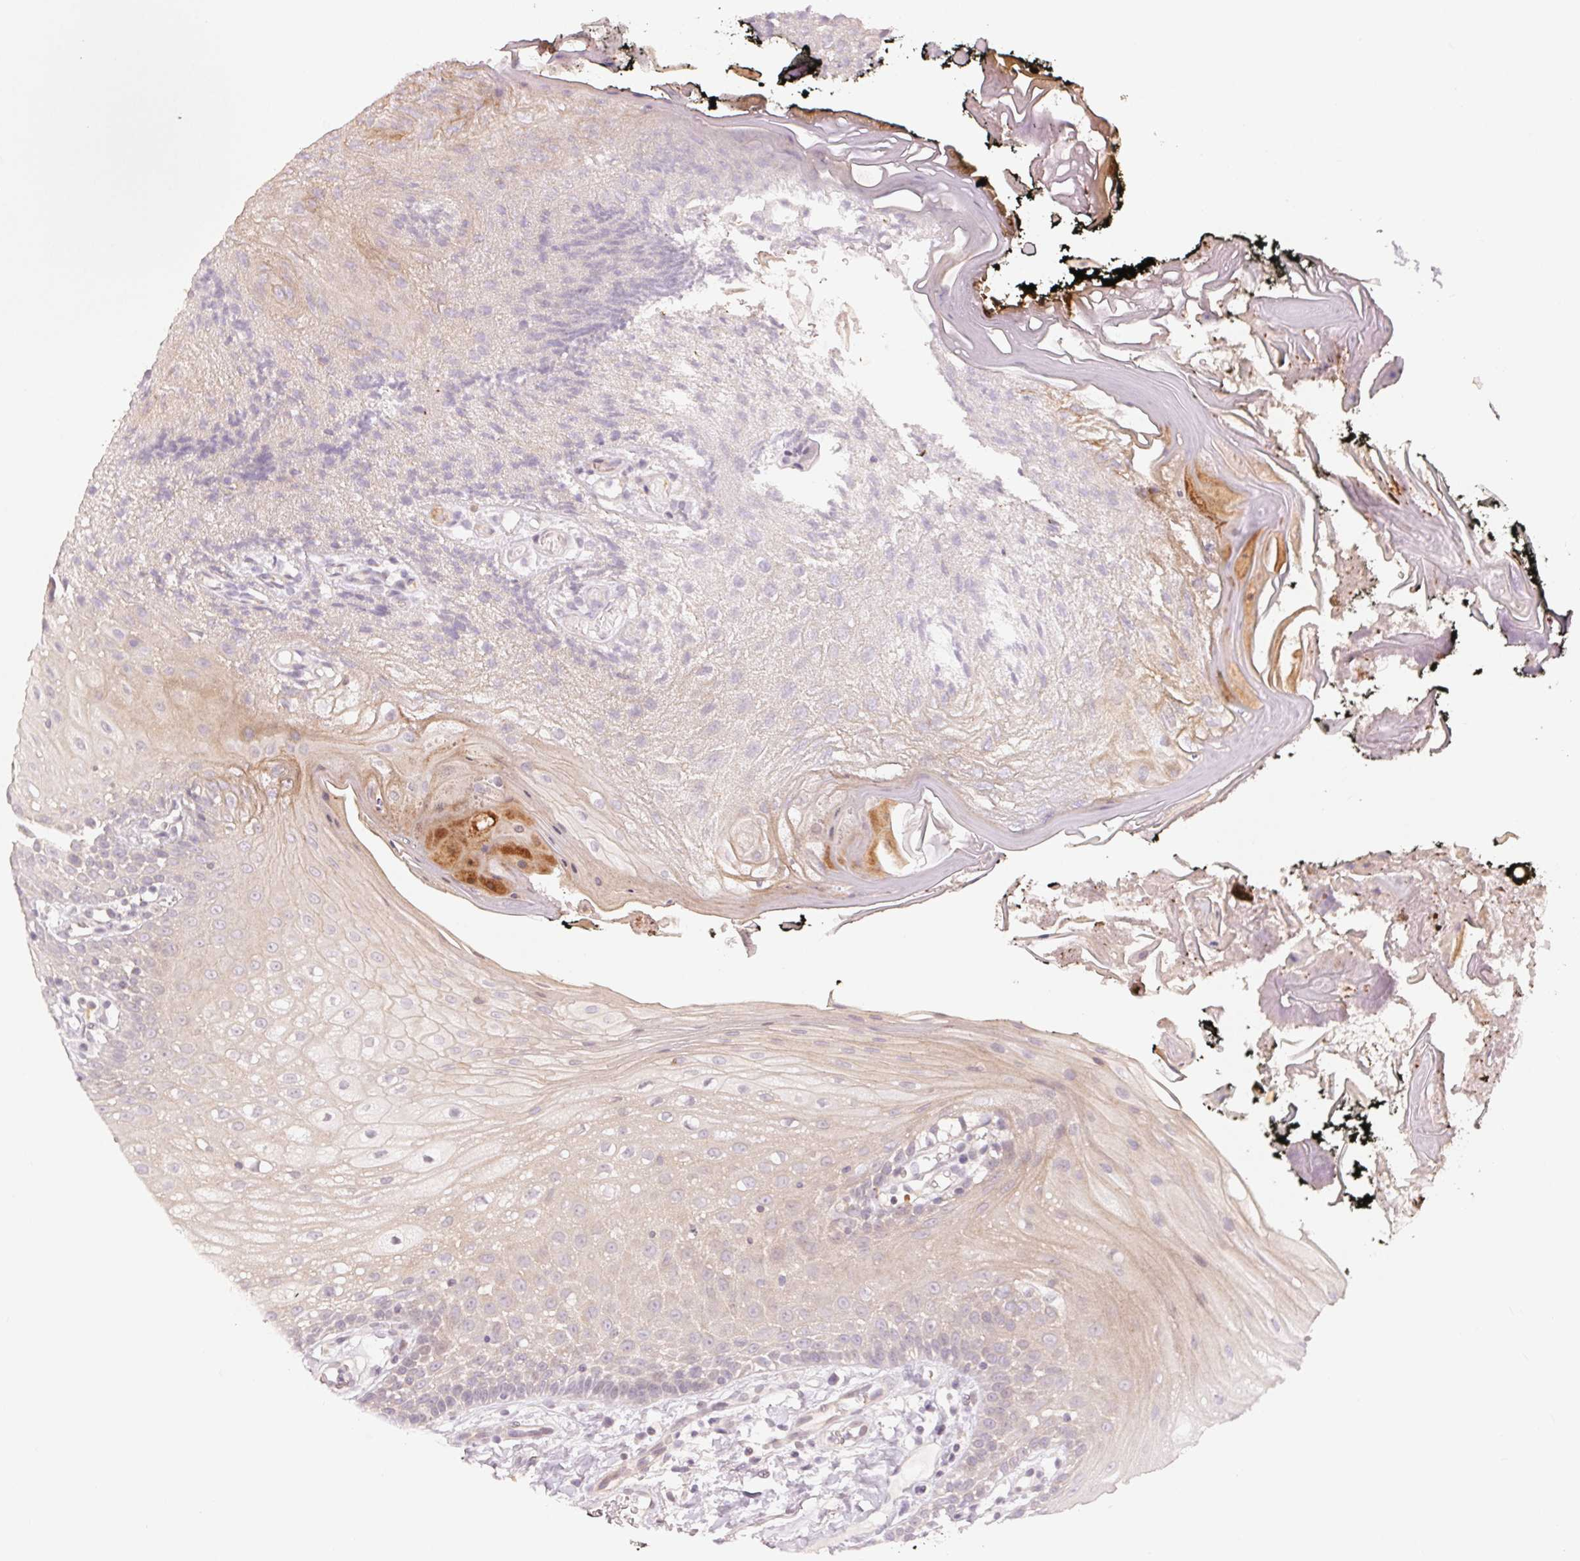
{"staining": {"intensity": "moderate", "quantity": "<25%", "location": "cytoplasmic/membranous"}, "tissue": "oral mucosa", "cell_type": "Squamous epithelial cells", "image_type": "normal", "snomed": [{"axis": "morphology", "description": "Normal tissue, NOS"}, {"axis": "morphology", "description": "Squamous cell carcinoma, NOS"}, {"axis": "topography", "description": "Oral tissue"}, {"axis": "topography", "description": "Head-Neck"}], "caption": "Oral mucosa stained with a brown dye reveals moderate cytoplasmic/membranous positive positivity in approximately <25% of squamous epithelial cells.", "gene": "DENND2C", "patient": {"sex": "male", "age": 69}}